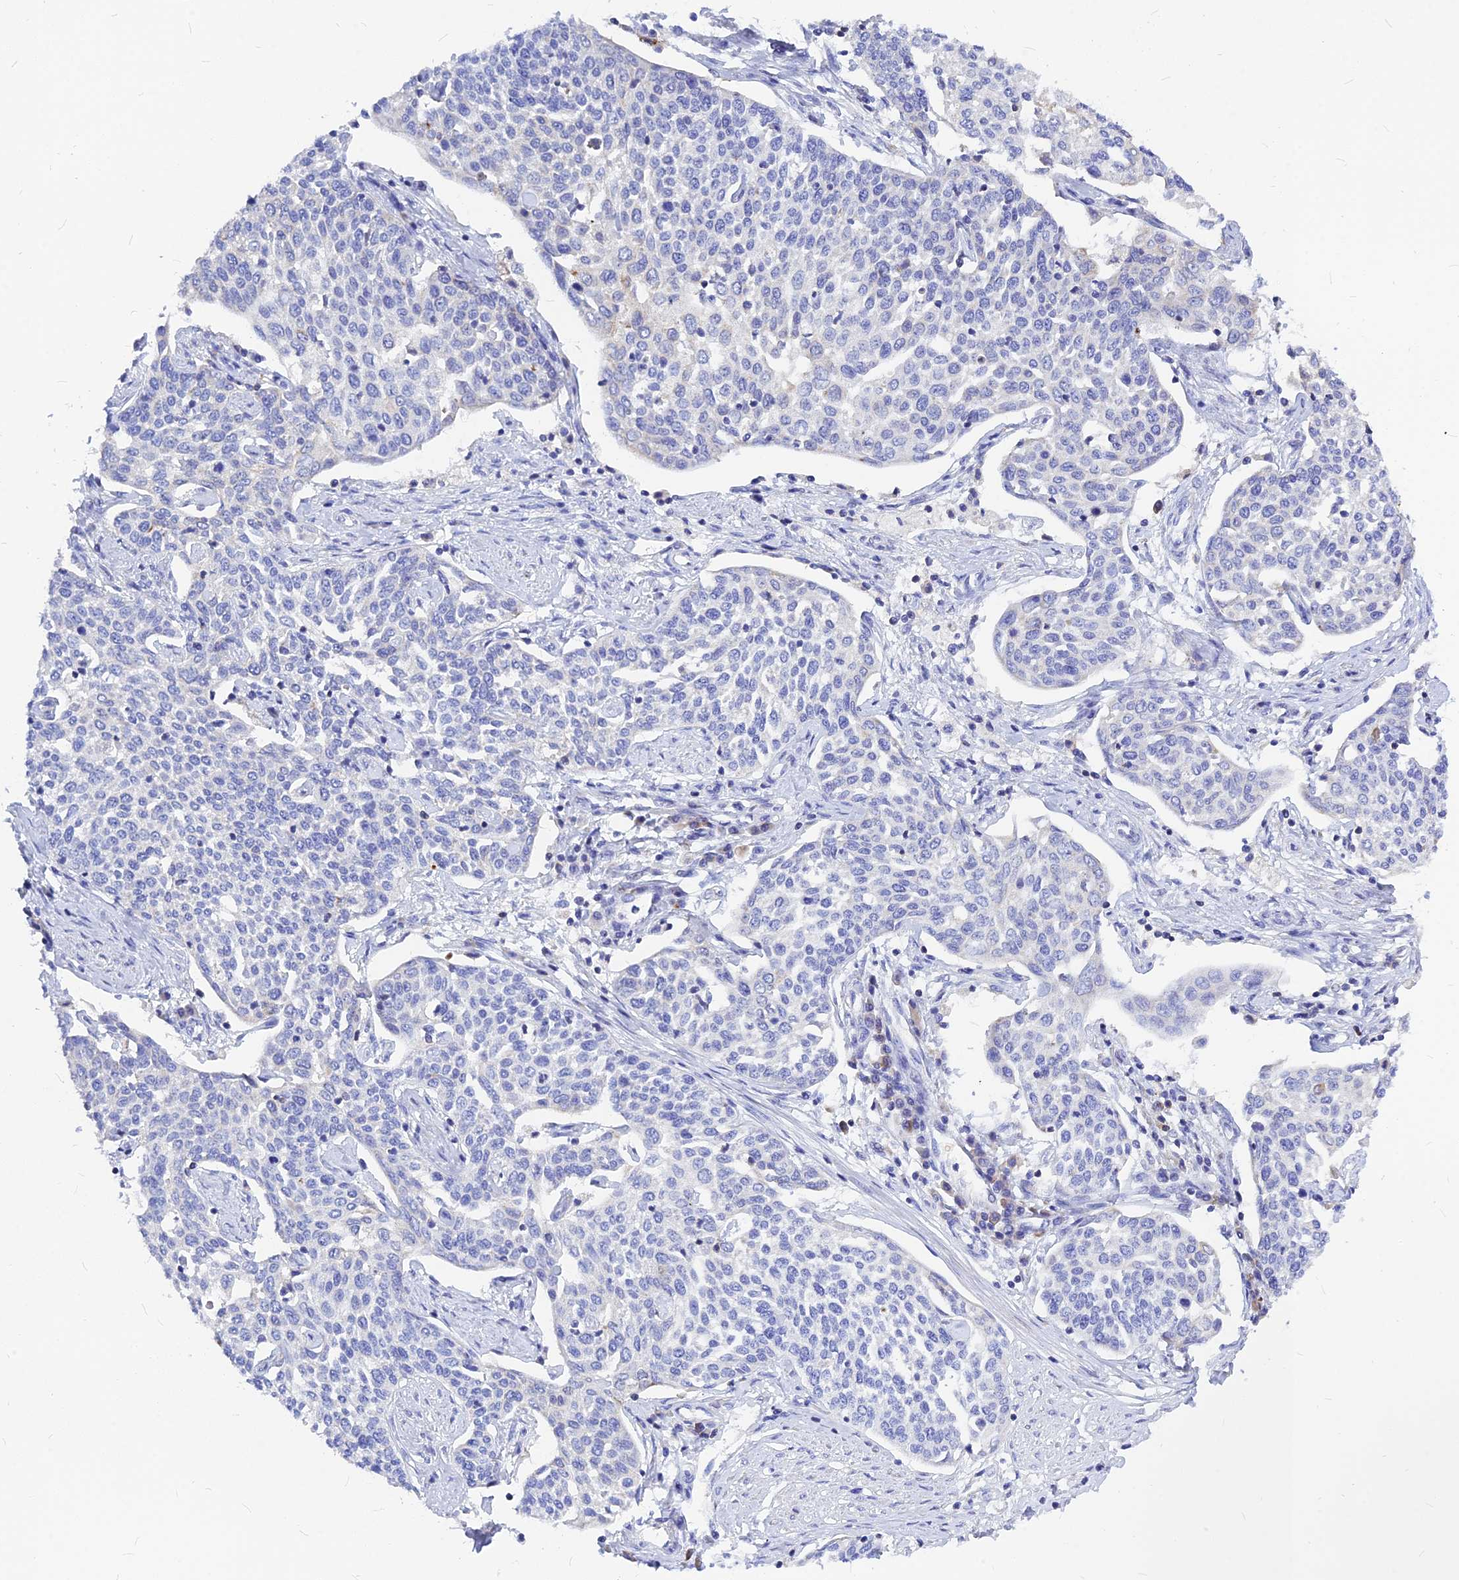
{"staining": {"intensity": "negative", "quantity": "none", "location": "none"}, "tissue": "cervical cancer", "cell_type": "Tumor cells", "image_type": "cancer", "snomed": [{"axis": "morphology", "description": "Squamous cell carcinoma, NOS"}, {"axis": "topography", "description": "Cervix"}], "caption": "Histopathology image shows no significant protein expression in tumor cells of cervical squamous cell carcinoma.", "gene": "CNOT6", "patient": {"sex": "female", "age": 34}}